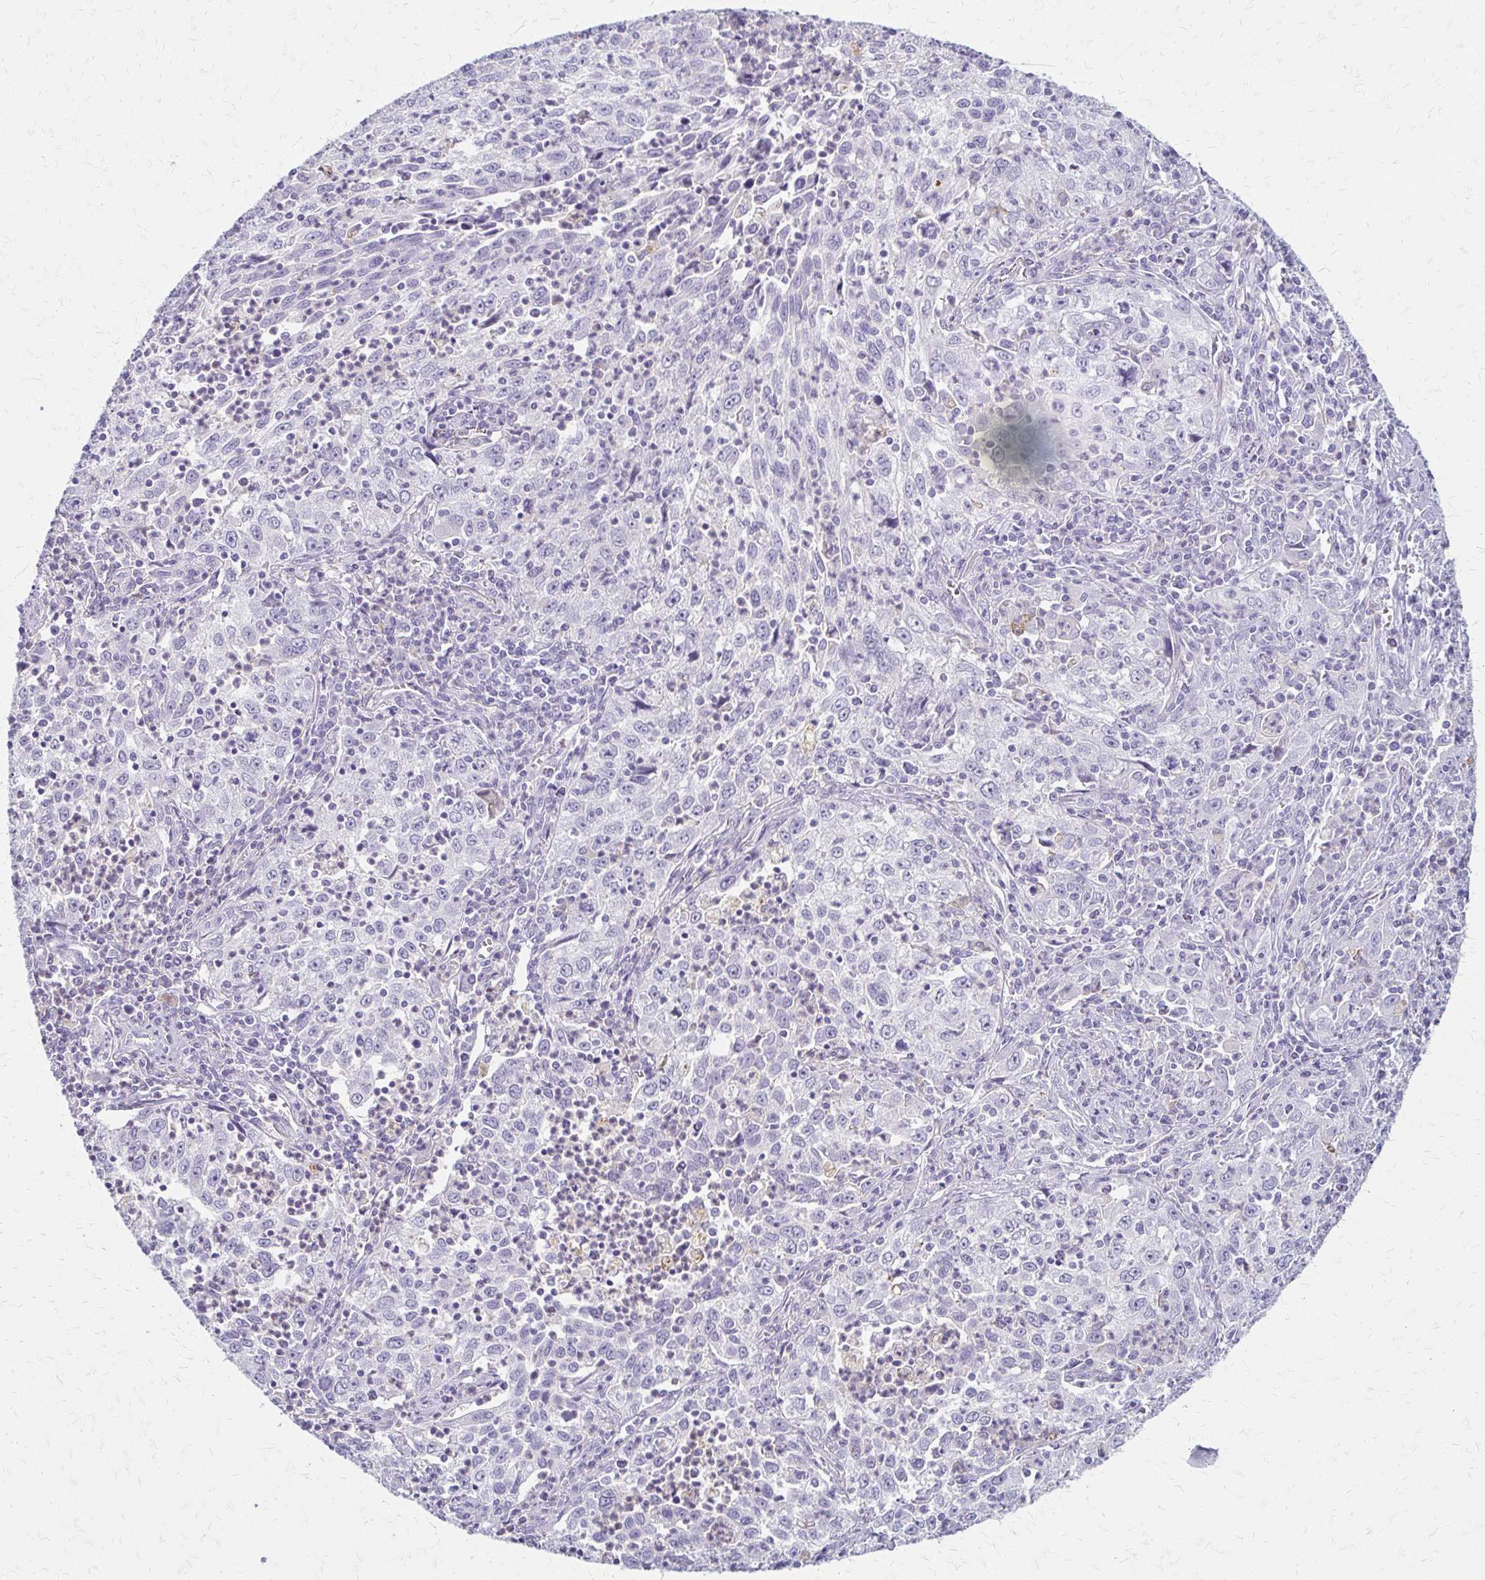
{"staining": {"intensity": "negative", "quantity": "none", "location": "none"}, "tissue": "lung cancer", "cell_type": "Tumor cells", "image_type": "cancer", "snomed": [{"axis": "morphology", "description": "Squamous cell carcinoma, NOS"}, {"axis": "topography", "description": "Lung"}], "caption": "This is a image of IHC staining of lung cancer (squamous cell carcinoma), which shows no staining in tumor cells.", "gene": "ACP5", "patient": {"sex": "male", "age": 71}}